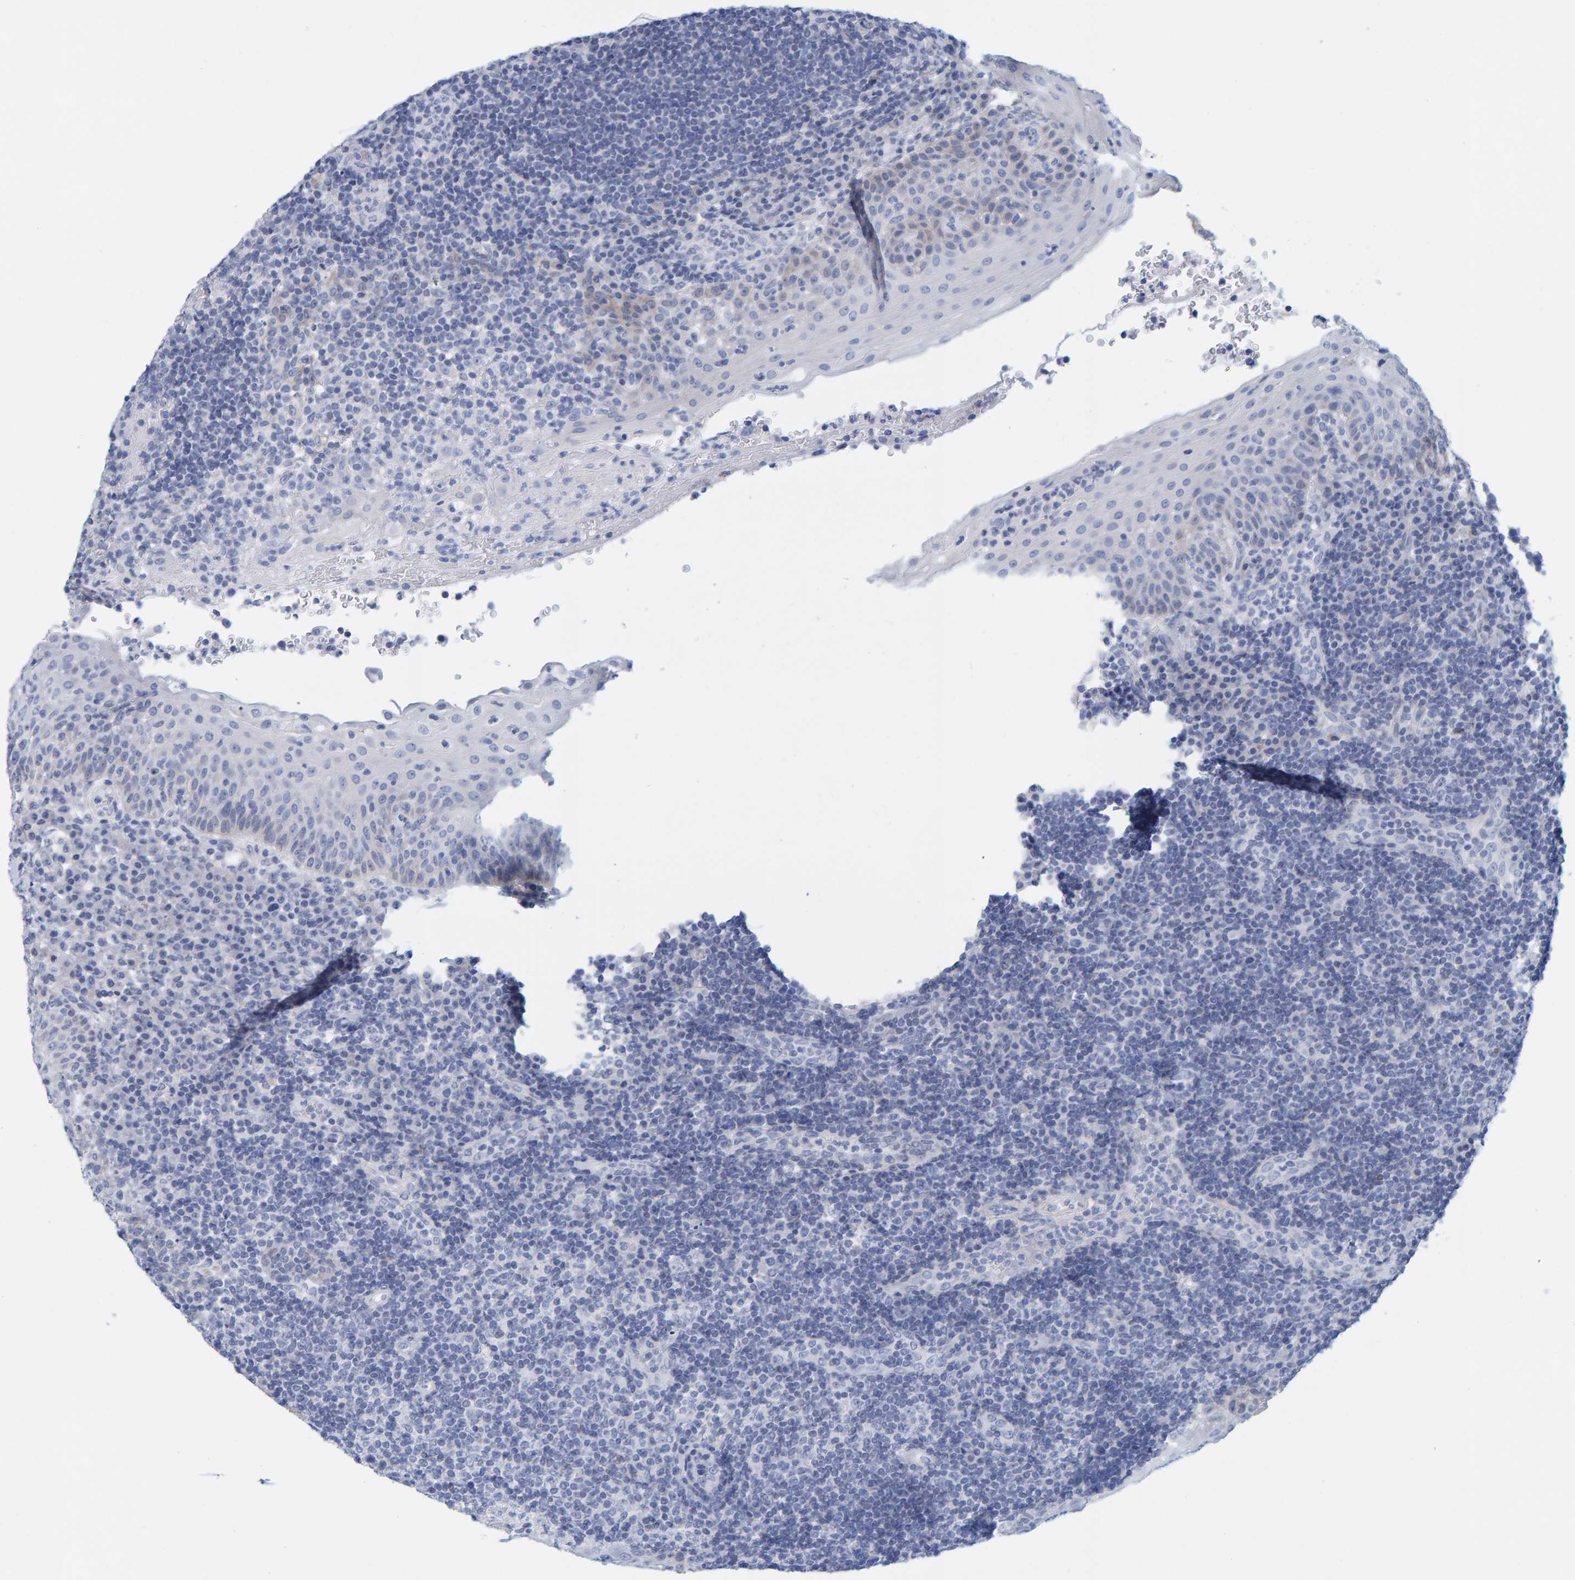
{"staining": {"intensity": "negative", "quantity": "none", "location": "none"}, "tissue": "tonsil", "cell_type": "Germinal center cells", "image_type": "normal", "snomed": [{"axis": "morphology", "description": "Normal tissue, NOS"}, {"axis": "topography", "description": "Tonsil"}], "caption": "There is no significant positivity in germinal center cells of tonsil. The staining is performed using DAB brown chromogen with nuclei counter-stained in using hematoxylin.", "gene": "KLHL11", "patient": {"sex": "female", "age": 40}}